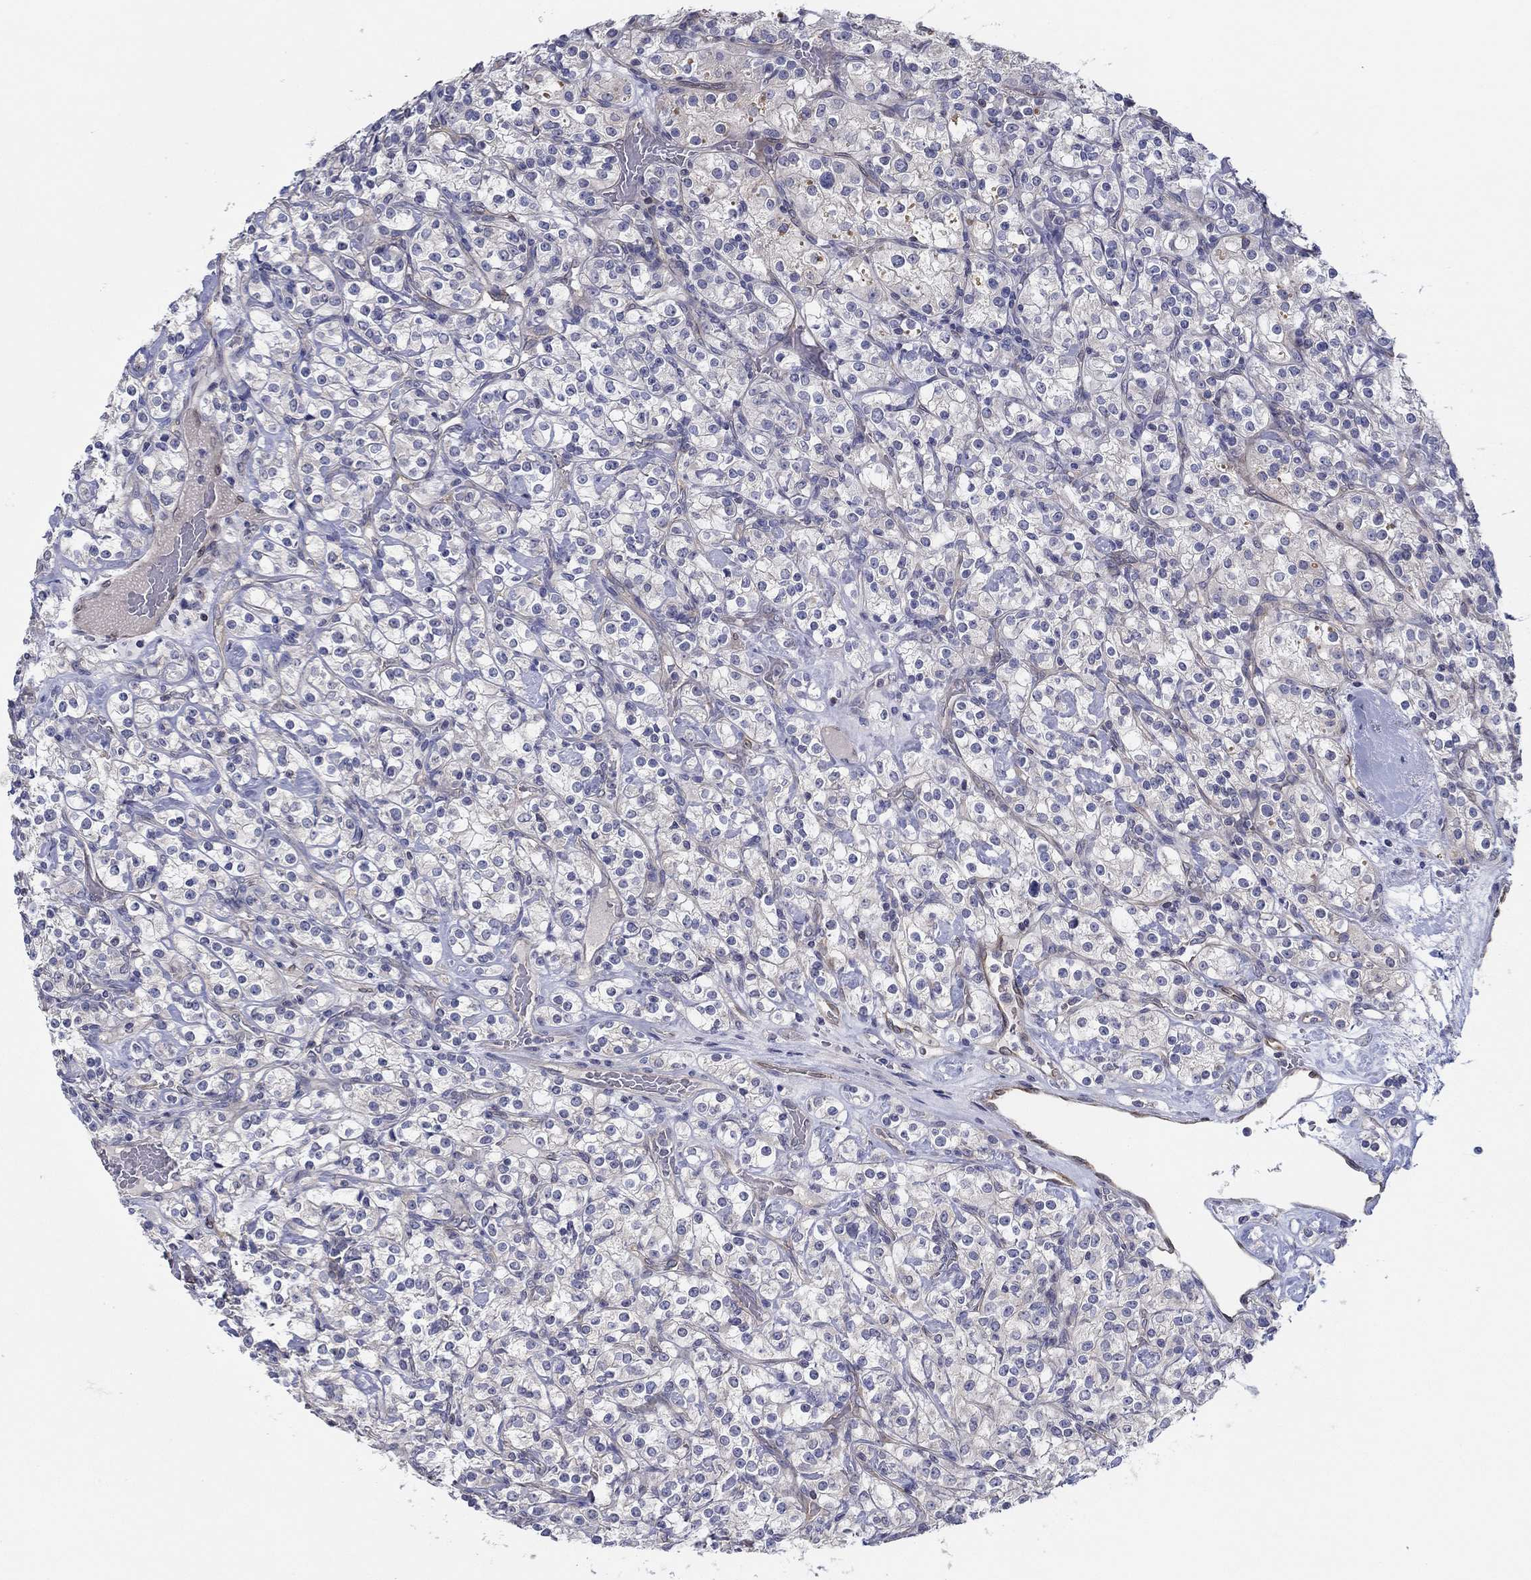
{"staining": {"intensity": "negative", "quantity": "none", "location": "none"}, "tissue": "renal cancer", "cell_type": "Tumor cells", "image_type": "cancer", "snomed": [{"axis": "morphology", "description": "Adenocarcinoma, NOS"}, {"axis": "topography", "description": "Kidney"}], "caption": "Immunohistochemical staining of human renal cancer (adenocarcinoma) exhibits no significant staining in tumor cells. (DAB (3,3'-diaminobenzidine) IHC visualized using brightfield microscopy, high magnification).", "gene": "ERMP1", "patient": {"sex": "male", "age": 77}}